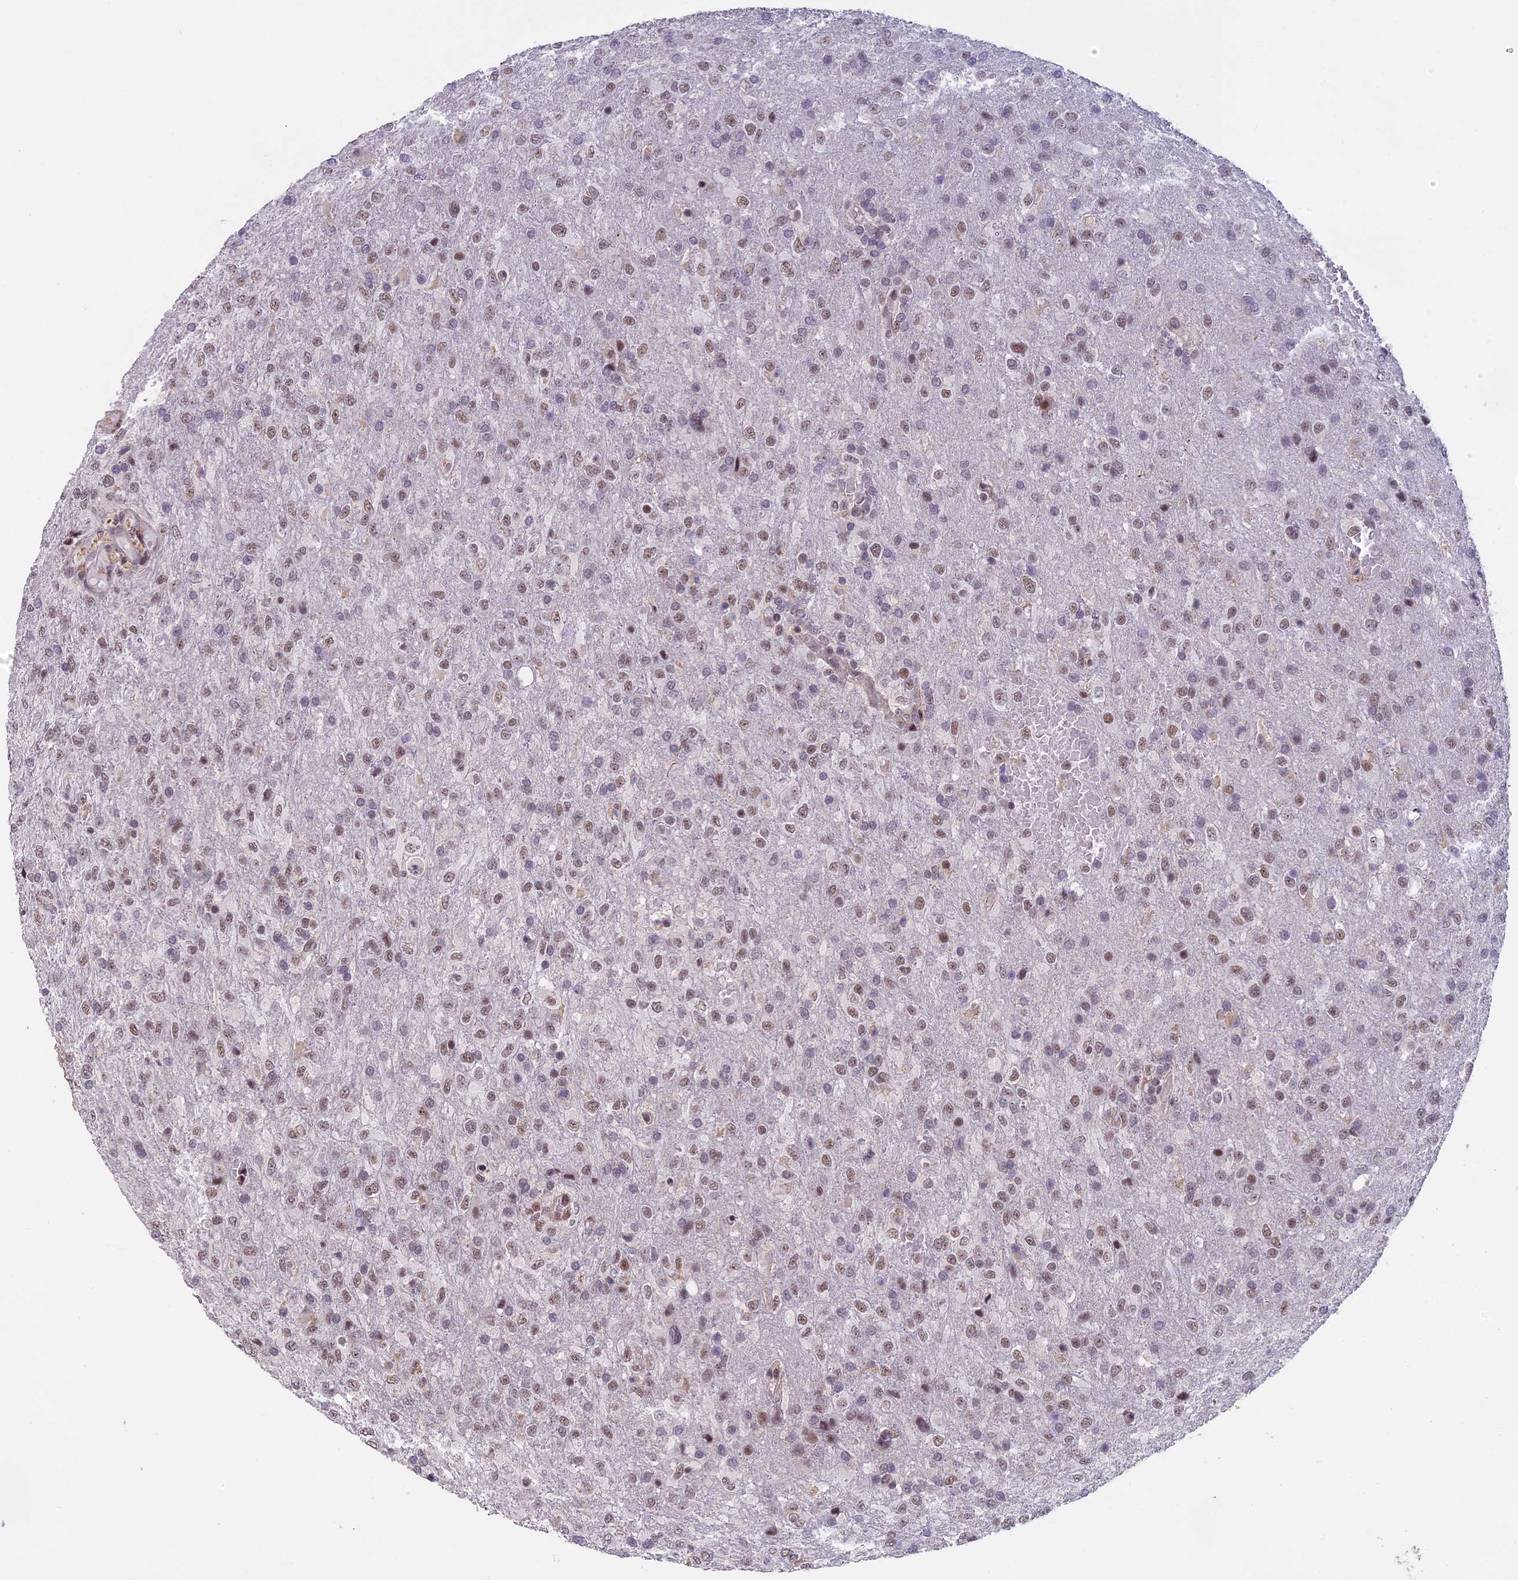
{"staining": {"intensity": "weak", "quantity": "25%-75%", "location": "nuclear"}, "tissue": "glioma", "cell_type": "Tumor cells", "image_type": "cancer", "snomed": [{"axis": "morphology", "description": "Glioma, malignant, High grade"}, {"axis": "topography", "description": "Brain"}], "caption": "Glioma stained for a protein (brown) exhibits weak nuclear positive expression in approximately 25%-75% of tumor cells.", "gene": "MORF4L1", "patient": {"sex": "female", "age": 74}}